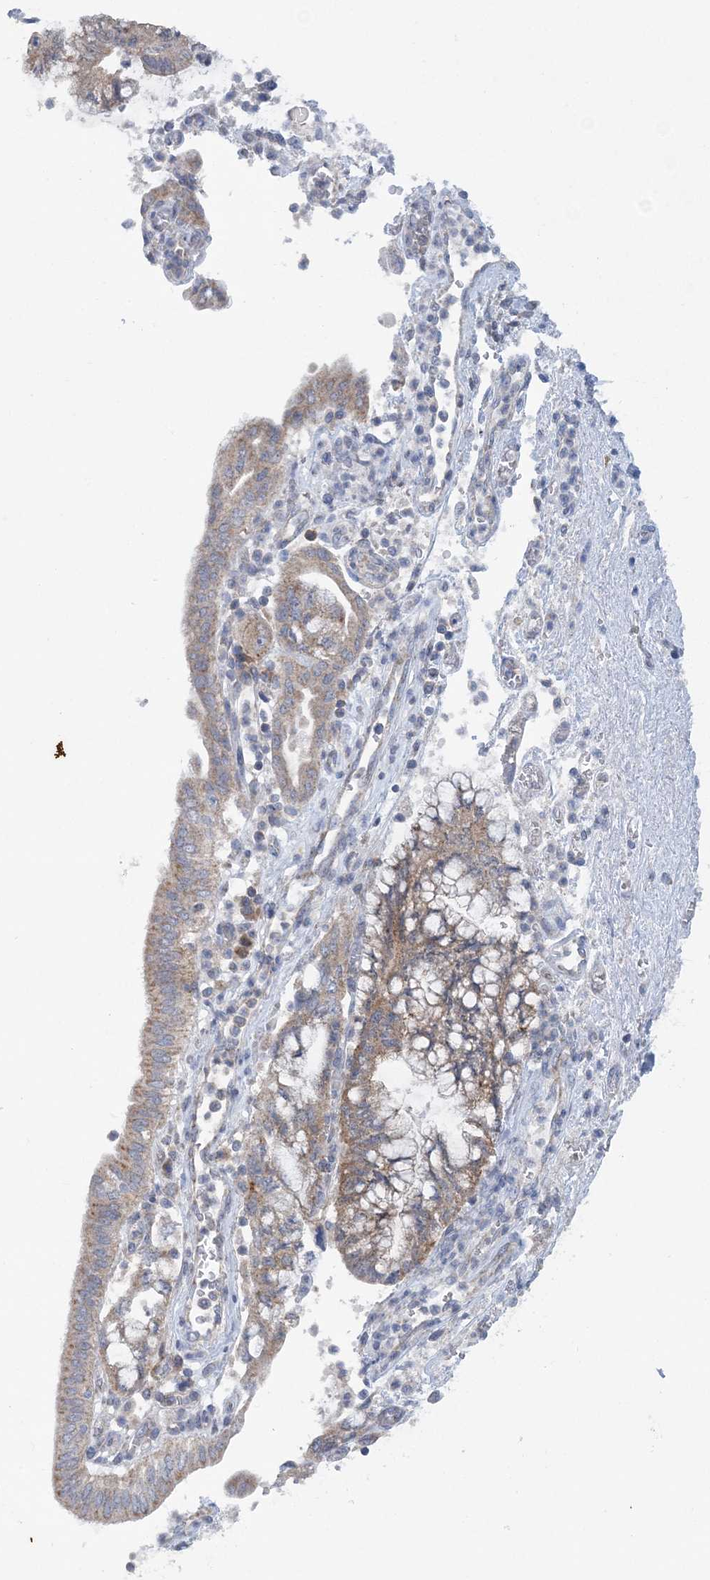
{"staining": {"intensity": "moderate", "quantity": "25%-75%", "location": "cytoplasmic/membranous"}, "tissue": "pancreatic cancer", "cell_type": "Tumor cells", "image_type": "cancer", "snomed": [{"axis": "morphology", "description": "Adenocarcinoma, NOS"}, {"axis": "topography", "description": "Pancreas"}], "caption": "A medium amount of moderate cytoplasmic/membranous staining is appreciated in approximately 25%-75% of tumor cells in pancreatic cancer tissue.", "gene": "COPE", "patient": {"sex": "female", "age": 73}}